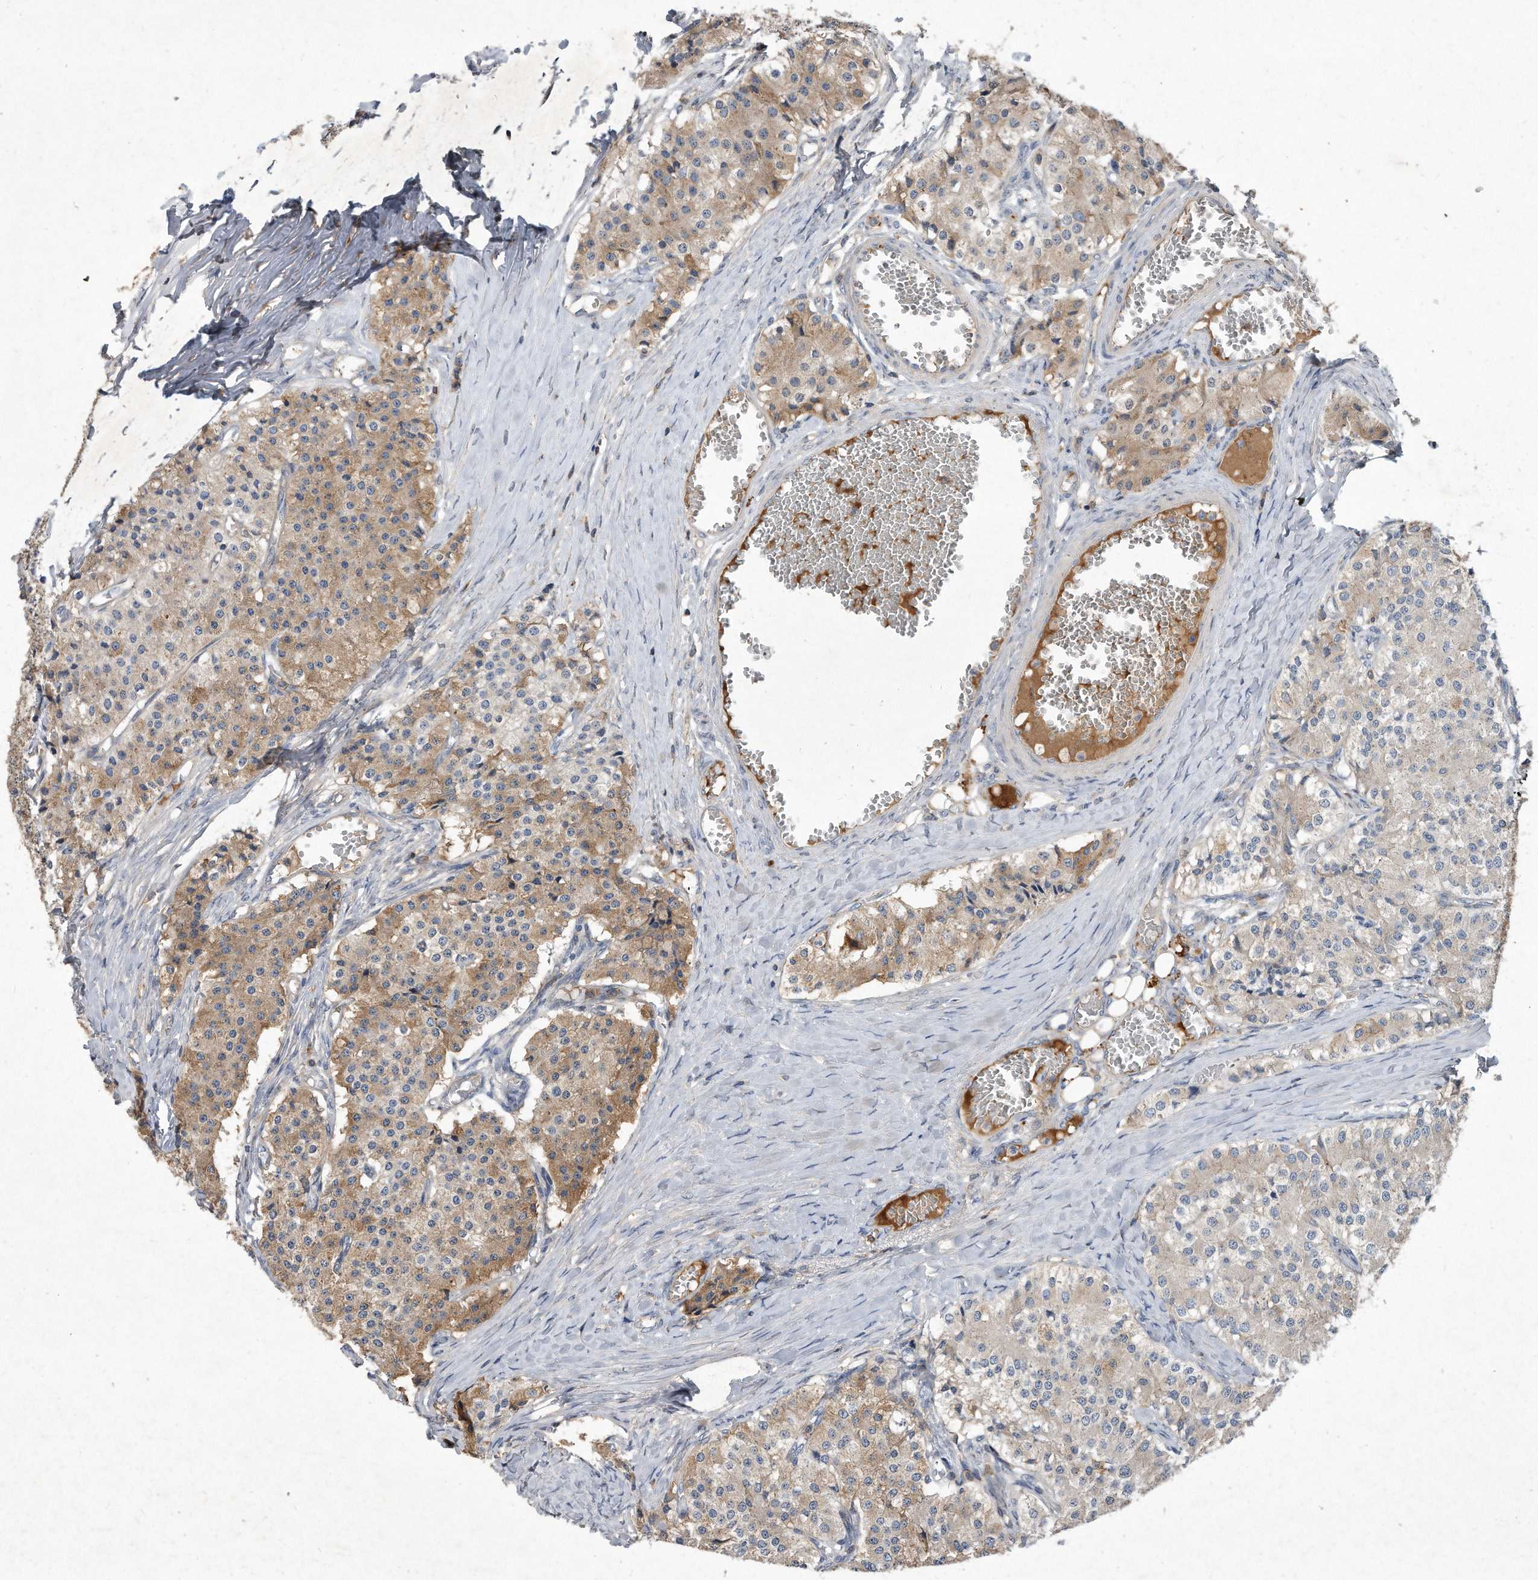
{"staining": {"intensity": "weak", "quantity": ">75%", "location": "cytoplasmic/membranous"}, "tissue": "carcinoid", "cell_type": "Tumor cells", "image_type": "cancer", "snomed": [{"axis": "morphology", "description": "Carcinoid, malignant, NOS"}, {"axis": "topography", "description": "Colon"}], "caption": "Tumor cells reveal low levels of weak cytoplasmic/membranous staining in about >75% of cells in human carcinoid. Using DAB (brown) and hematoxylin (blue) stains, captured at high magnification using brightfield microscopy.", "gene": "PGBD2", "patient": {"sex": "female", "age": 52}}